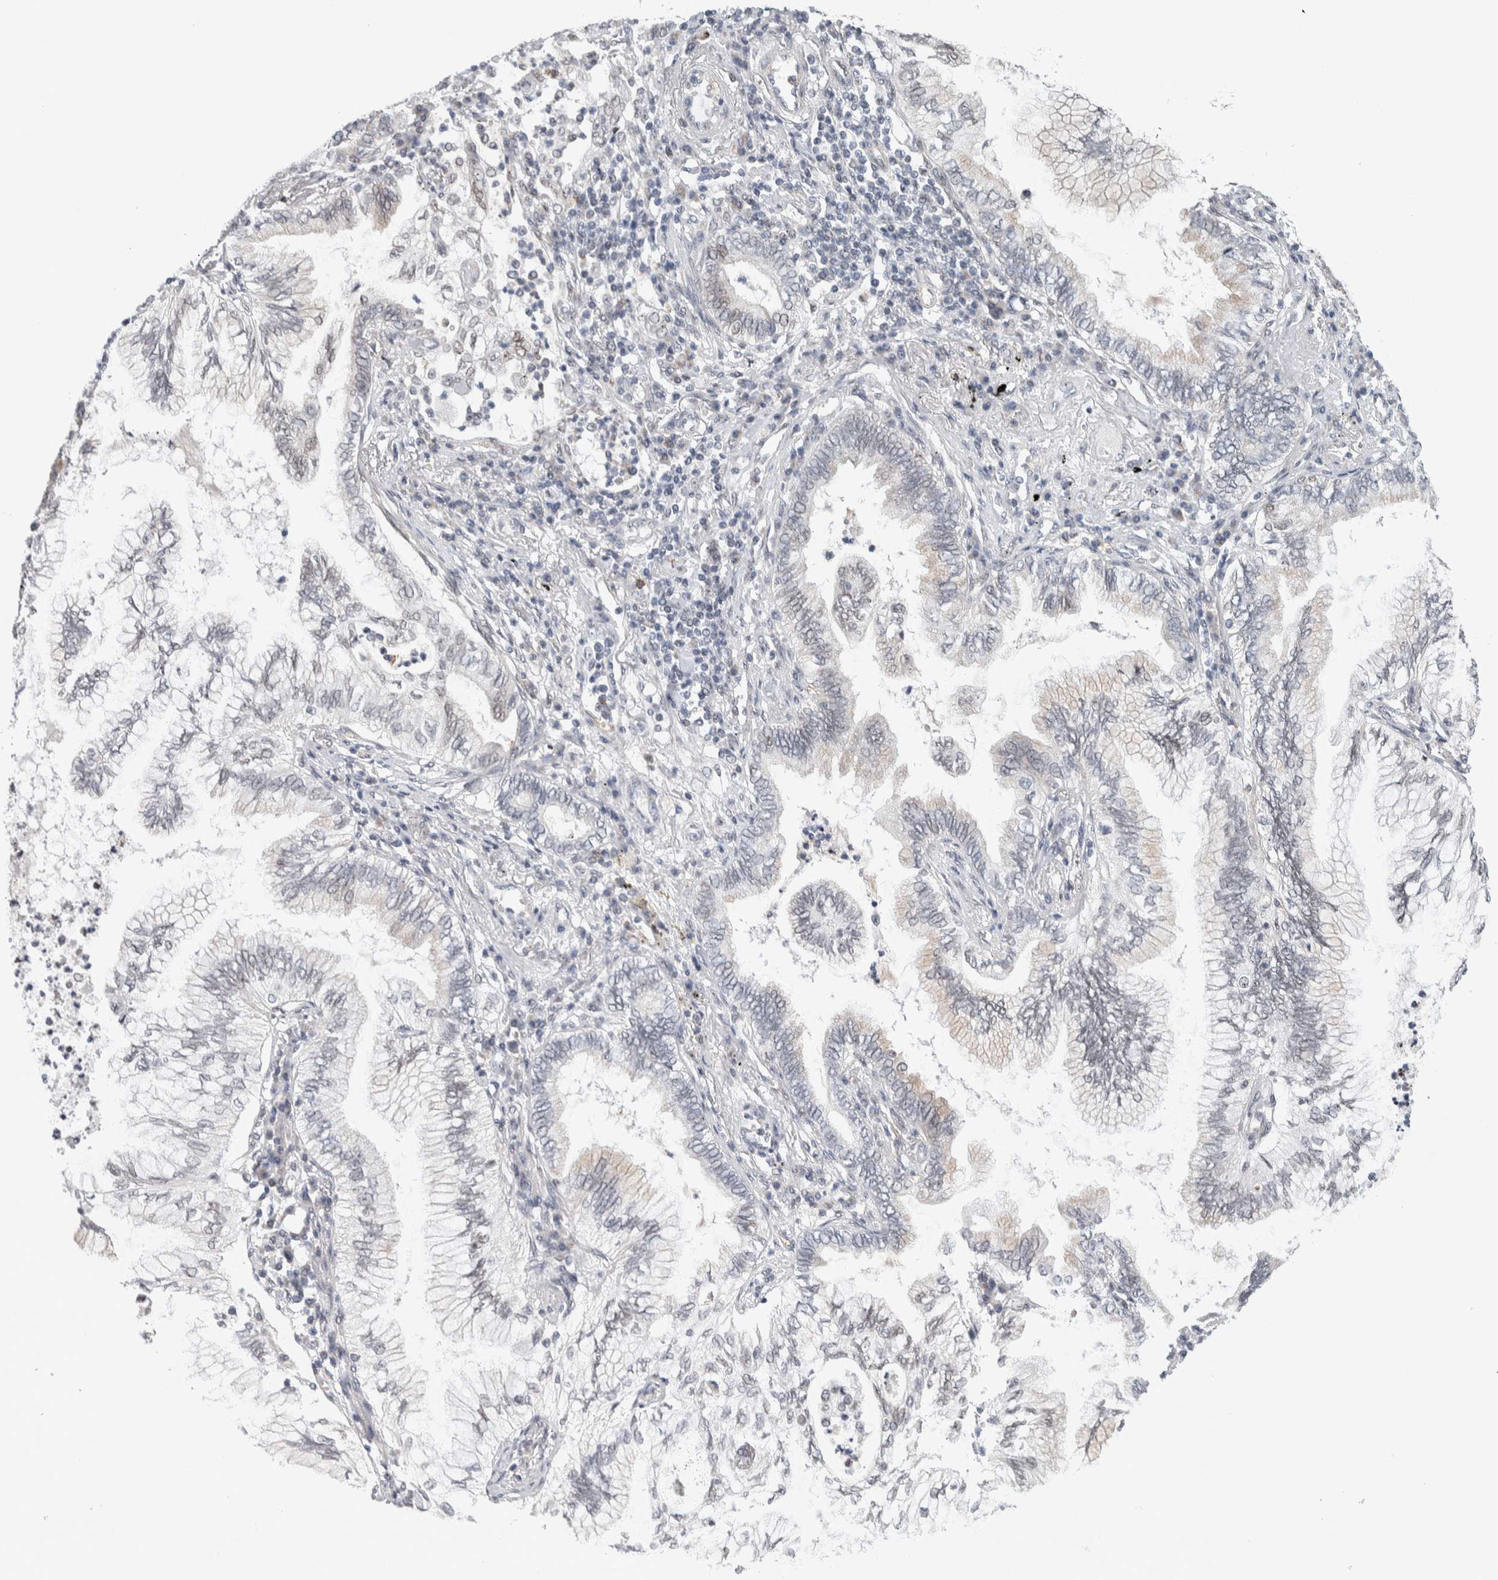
{"staining": {"intensity": "weak", "quantity": "<25%", "location": "cytoplasmic/membranous"}, "tissue": "lung cancer", "cell_type": "Tumor cells", "image_type": "cancer", "snomed": [{"axis": "morphology", "description": "Normal tissue, NOS"}, {"axis": "morphology", "description": "Adenocarcinoma, NOS"}, {"axis": "topography", "description": "Bronchus"}, {"axis": "topography", "description": "Lung"}], "caption": "A micrograph of human lung cancer (adenocarcinoma) is negative for staining in tumor cells.", "gene": "NEUROD1", "patient": {"sex": "female", "age": 70}}